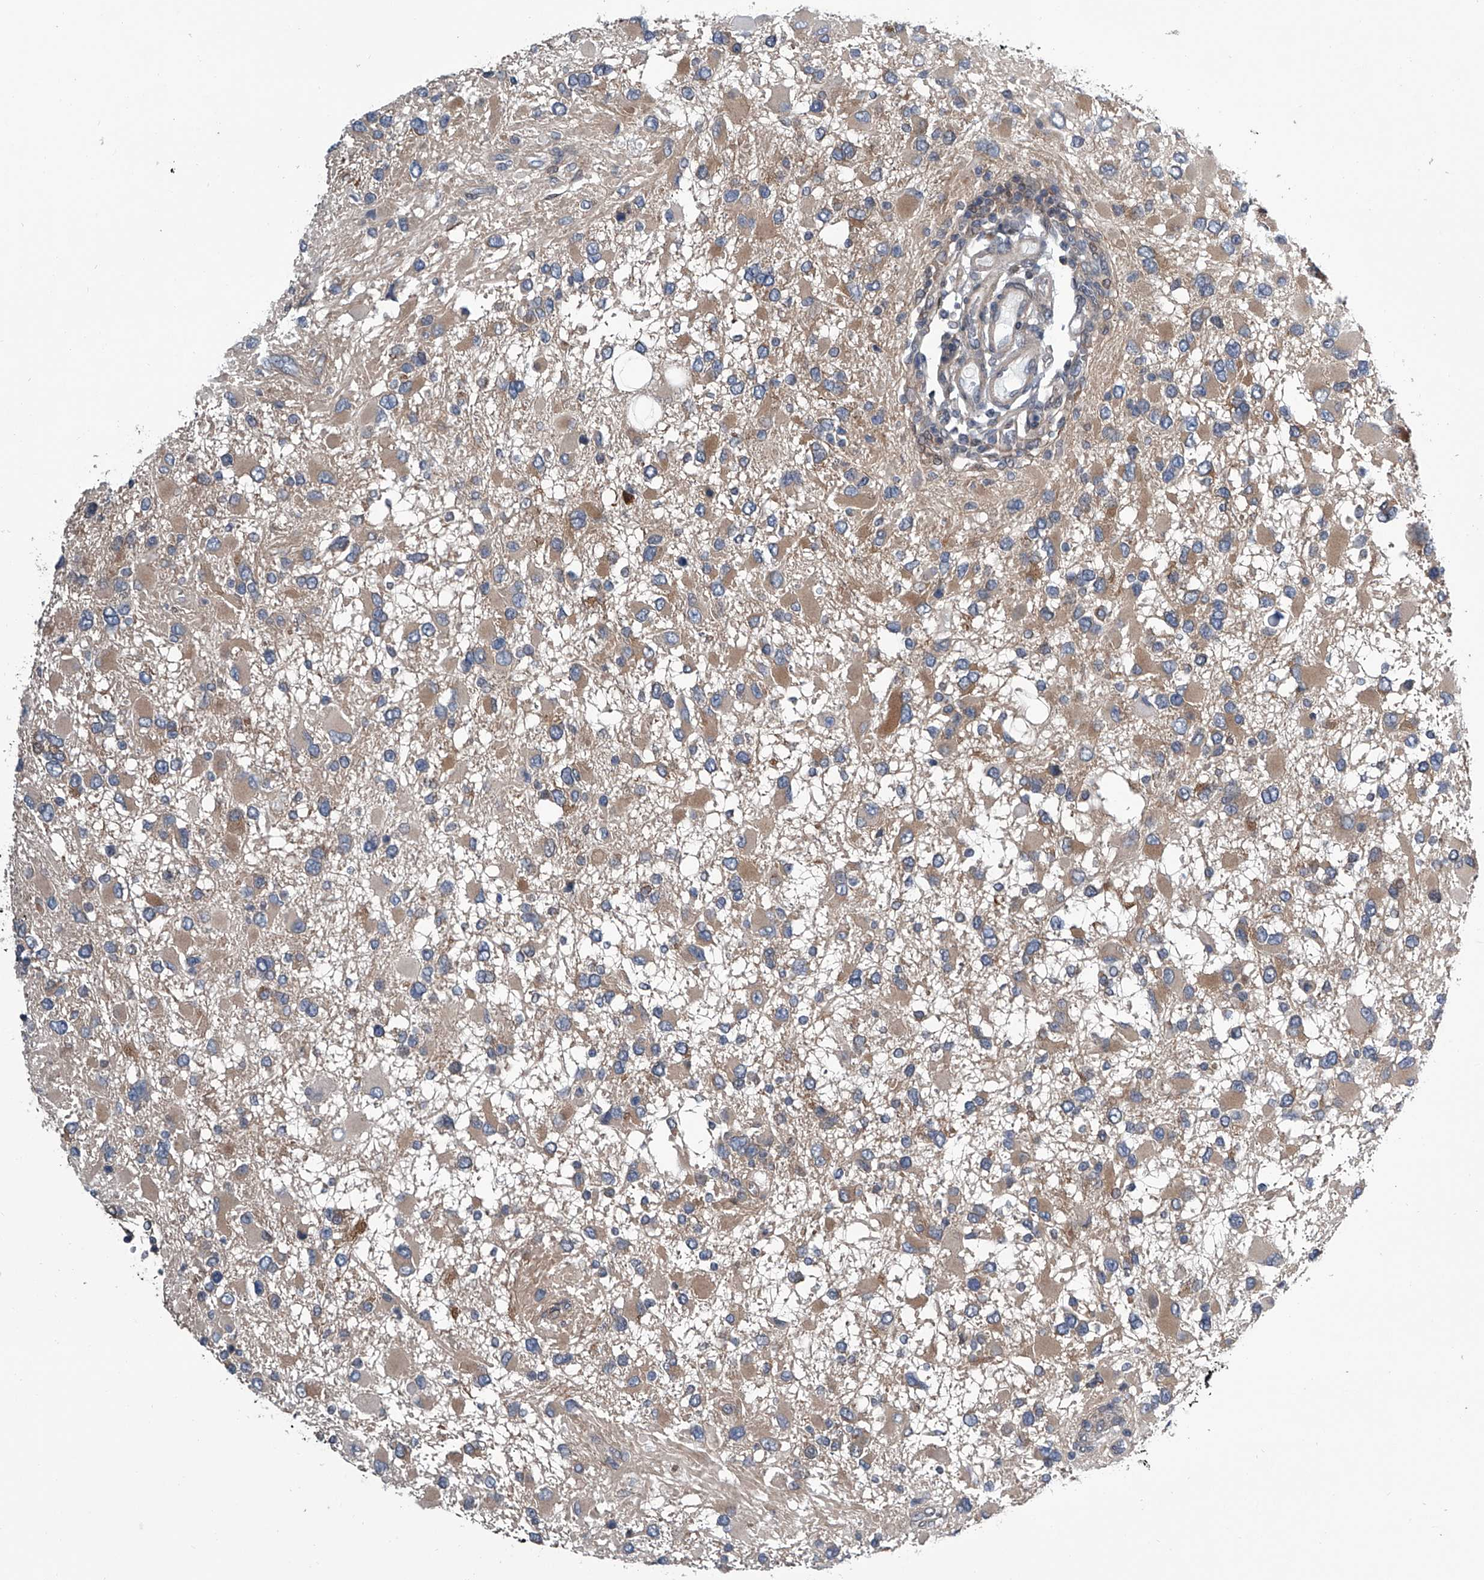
{"staining": {"intensity": "moderate", "quantity": "25%-75%", "location": "cytoplasmic/membranous"}, "tissue": "glioma", "cell_type": "Tumor cells", "image_type": "cancer", "snomed": [{"axis": "morphology", "description": "Glioma, malignant, High grade"}, {"axis": "topography", "description": "Brain"}], "caption": "A high-resolution histopathology image shows immunohistochemistry staining of glioma, which exhibits moderate cytoplasmic/membranous positivity in approximately 25%-75% of tumor cells.", "gene": "PPP2R5D", "patient": {"sex": "male", "age": 53}}